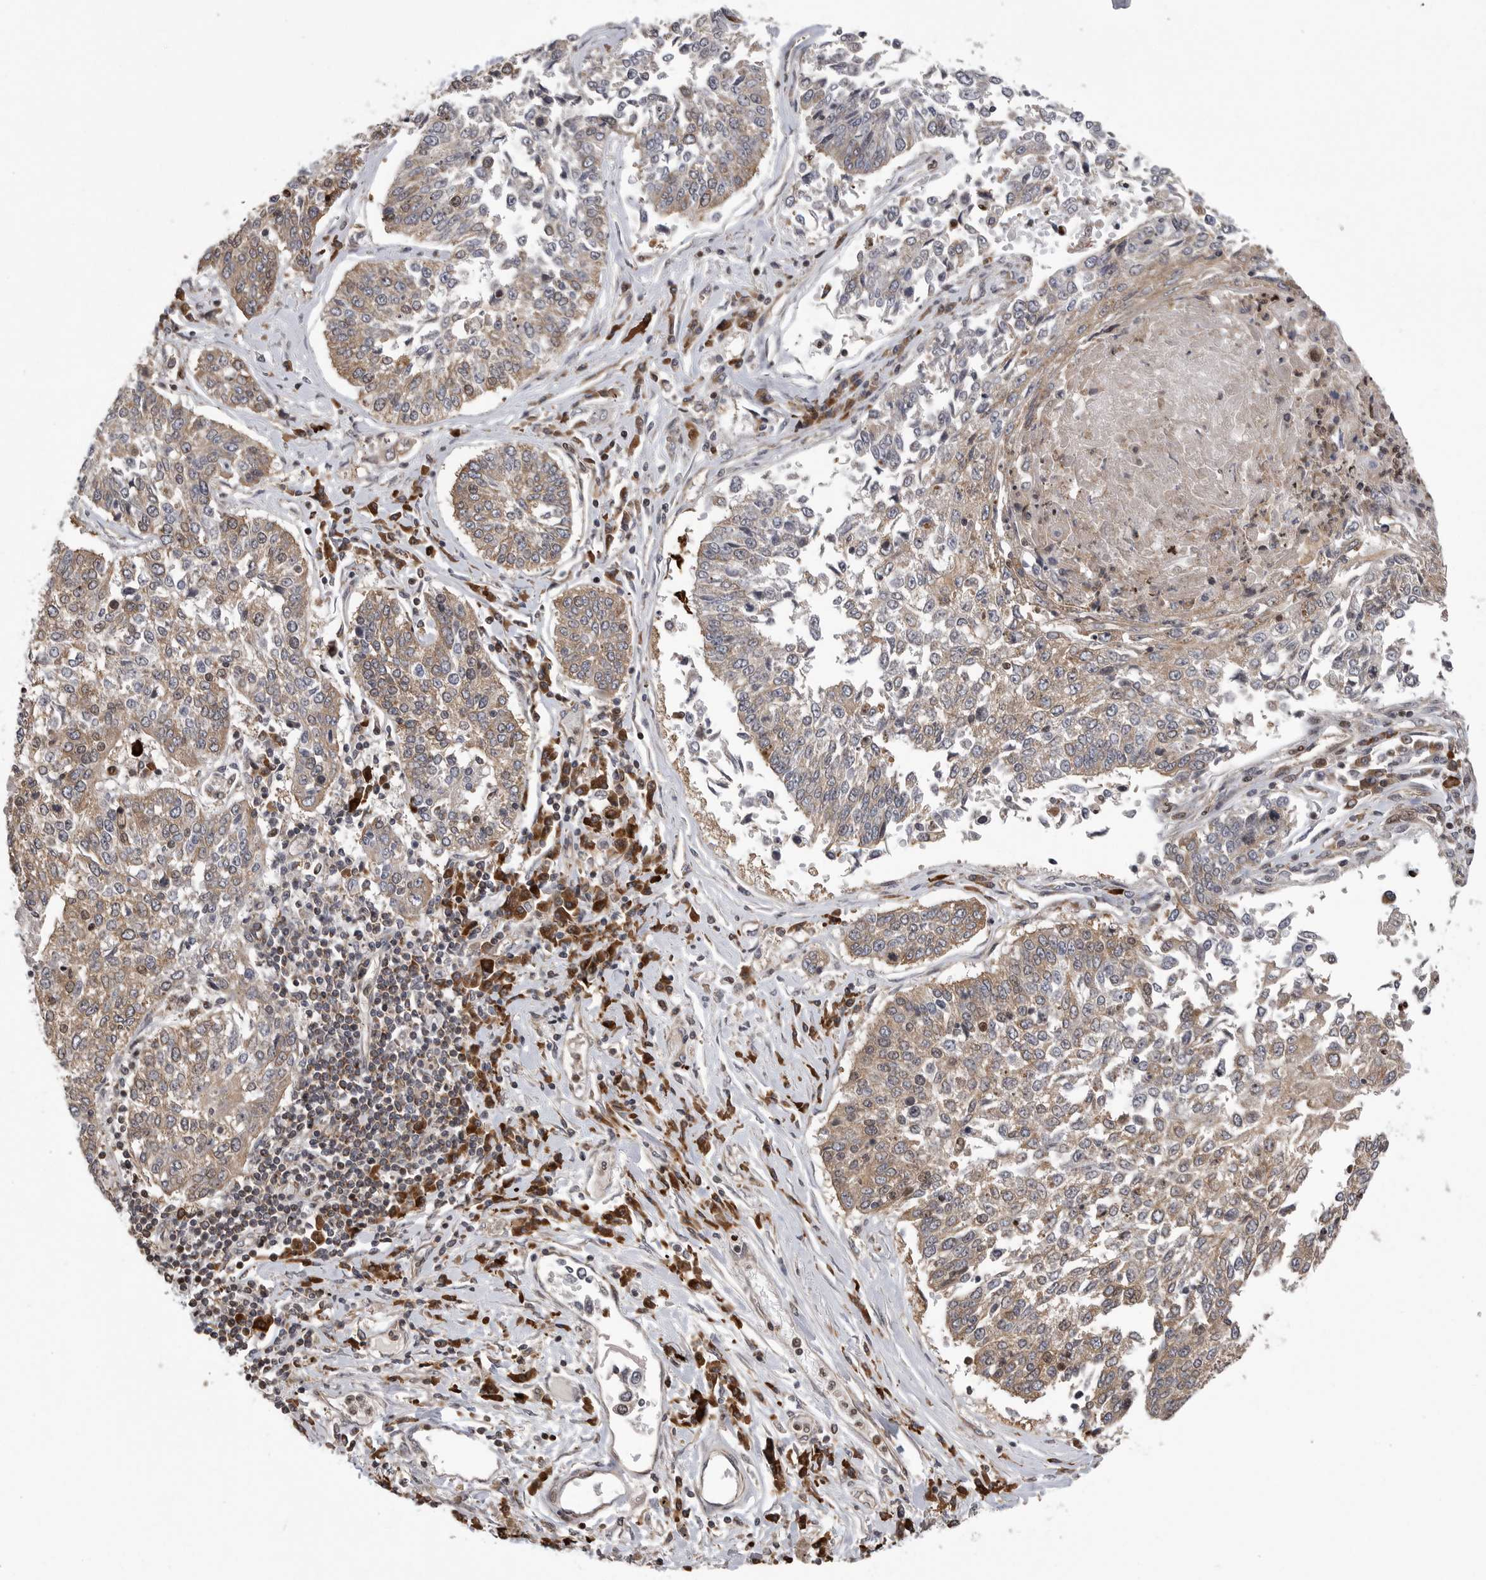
{"staining": {"intensity": "weak", "quantity": "25%-75%", "location": "cytoplasmic/membranous"}, "tissue": "lung cancer", "cell_type": "Tumor cells", "image_type": "cancer", "snomed": [{"axis": "morphology", "description": "Normal tissue, NOS"}, {"axis": "morphology", "description": "Squamous cell carcinoma, NOS"}, {"axis": "topography", "description": "Cartilage tissue"}, {"axis": "topography", "description": "Lung"}, {"axis": "topography", "description": "Peripheral nerve tissue"}], "caption": "A high-resolution image shows IHC staining of lung cancer, which reveals weak cytoplasmic/membranous staining in approximately 25%-75% of tumor cells.", "gene": "OXR1", "patient": {"sex": "female", "age": 49}}